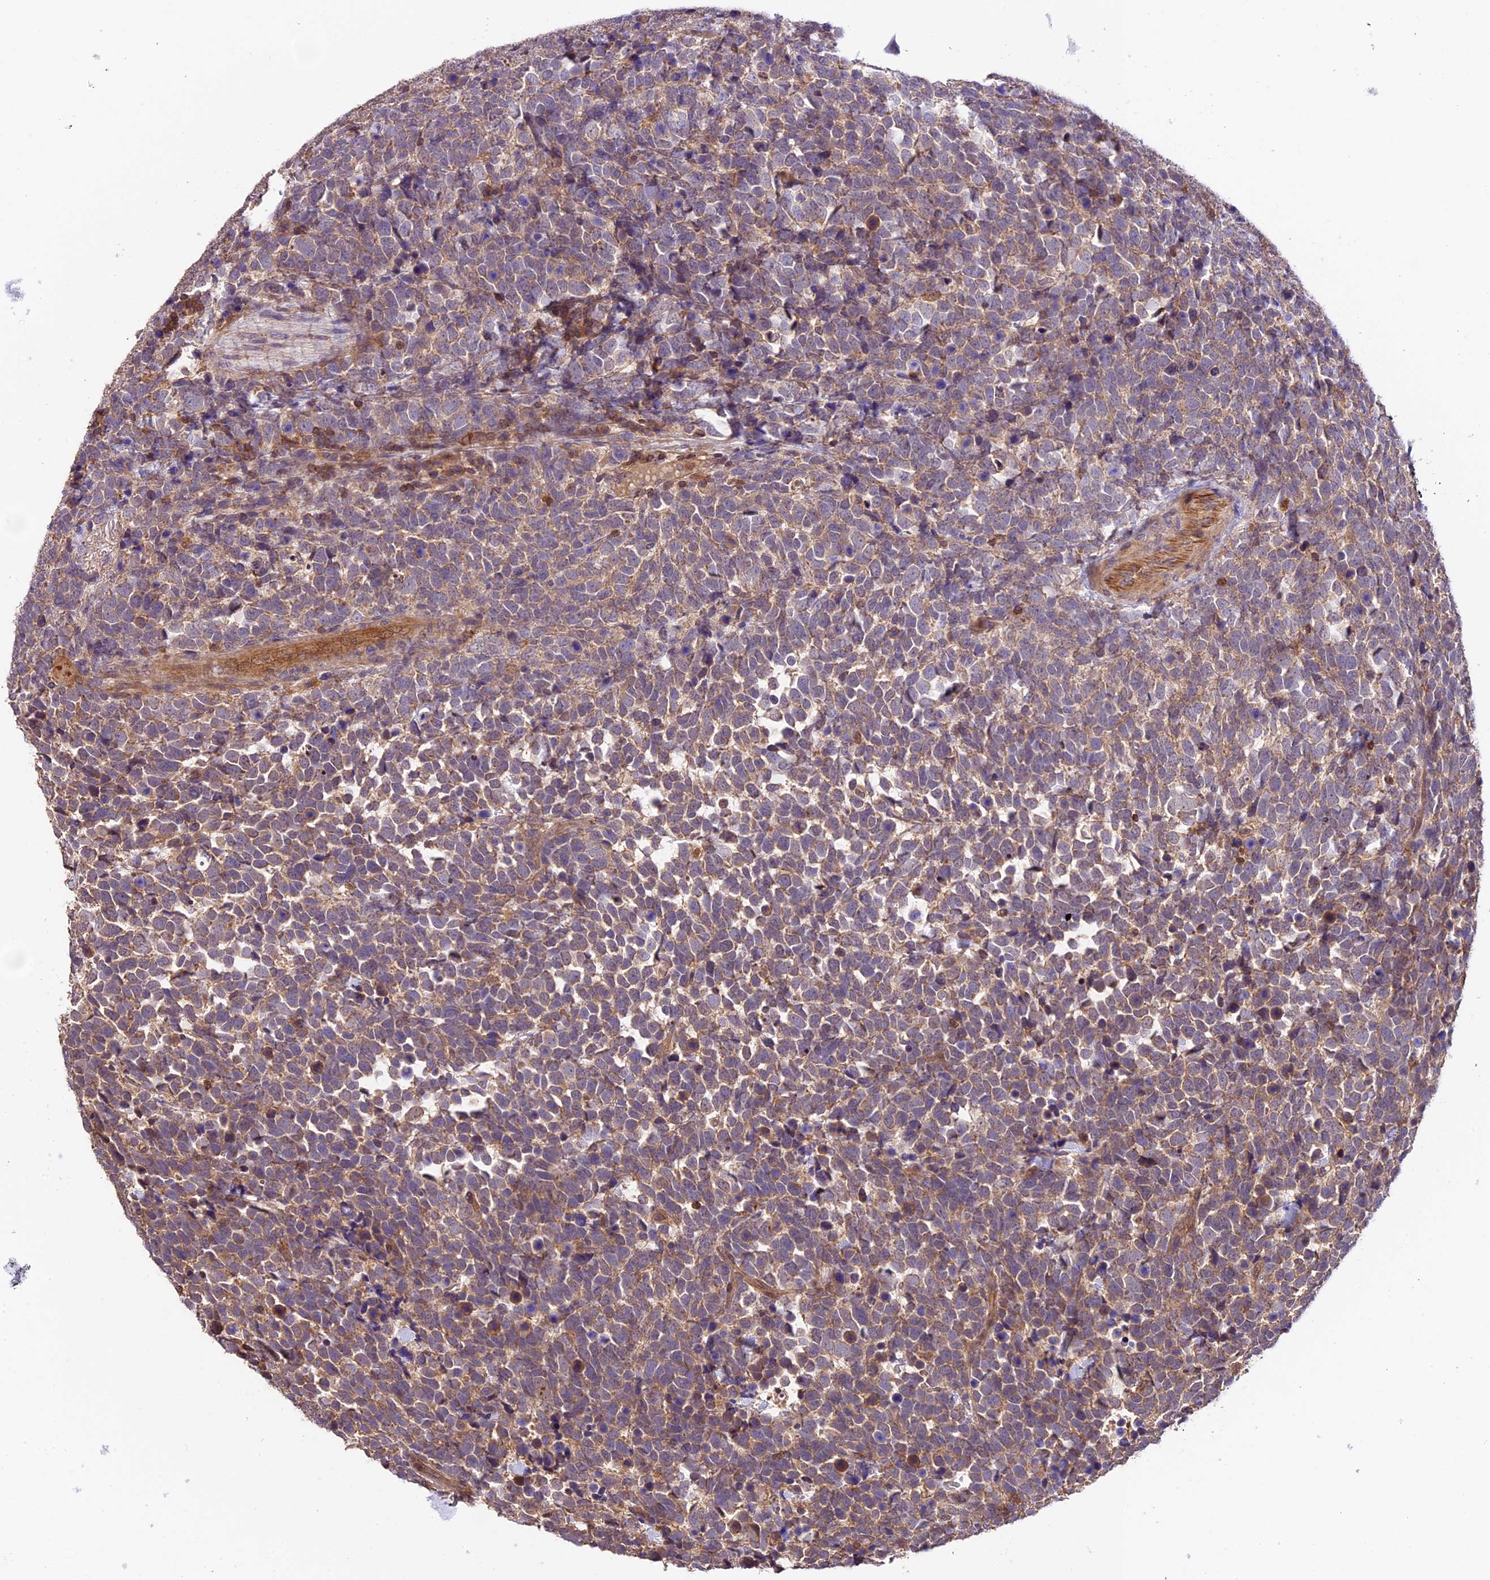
{"staining": {"intensity": "weak", "quantity": ">75%", "location": "cytoplasmic/membranous"}, "tissue": "urothelial cancer", "cell_type": "Tumor cells", "image_type": "cancer", "snomed": [{"axis": "morphology", "description": "Urothelial carcinoma, High grade"}, {"axis": "topography", "description": "Urinary bladder"}], "caption": "Urothelial cancer stained with a protein marker exhibits weak staining in tumor cells.", "gene": "SKIDA1", "patient": {"sex": "female", "age": 82}}